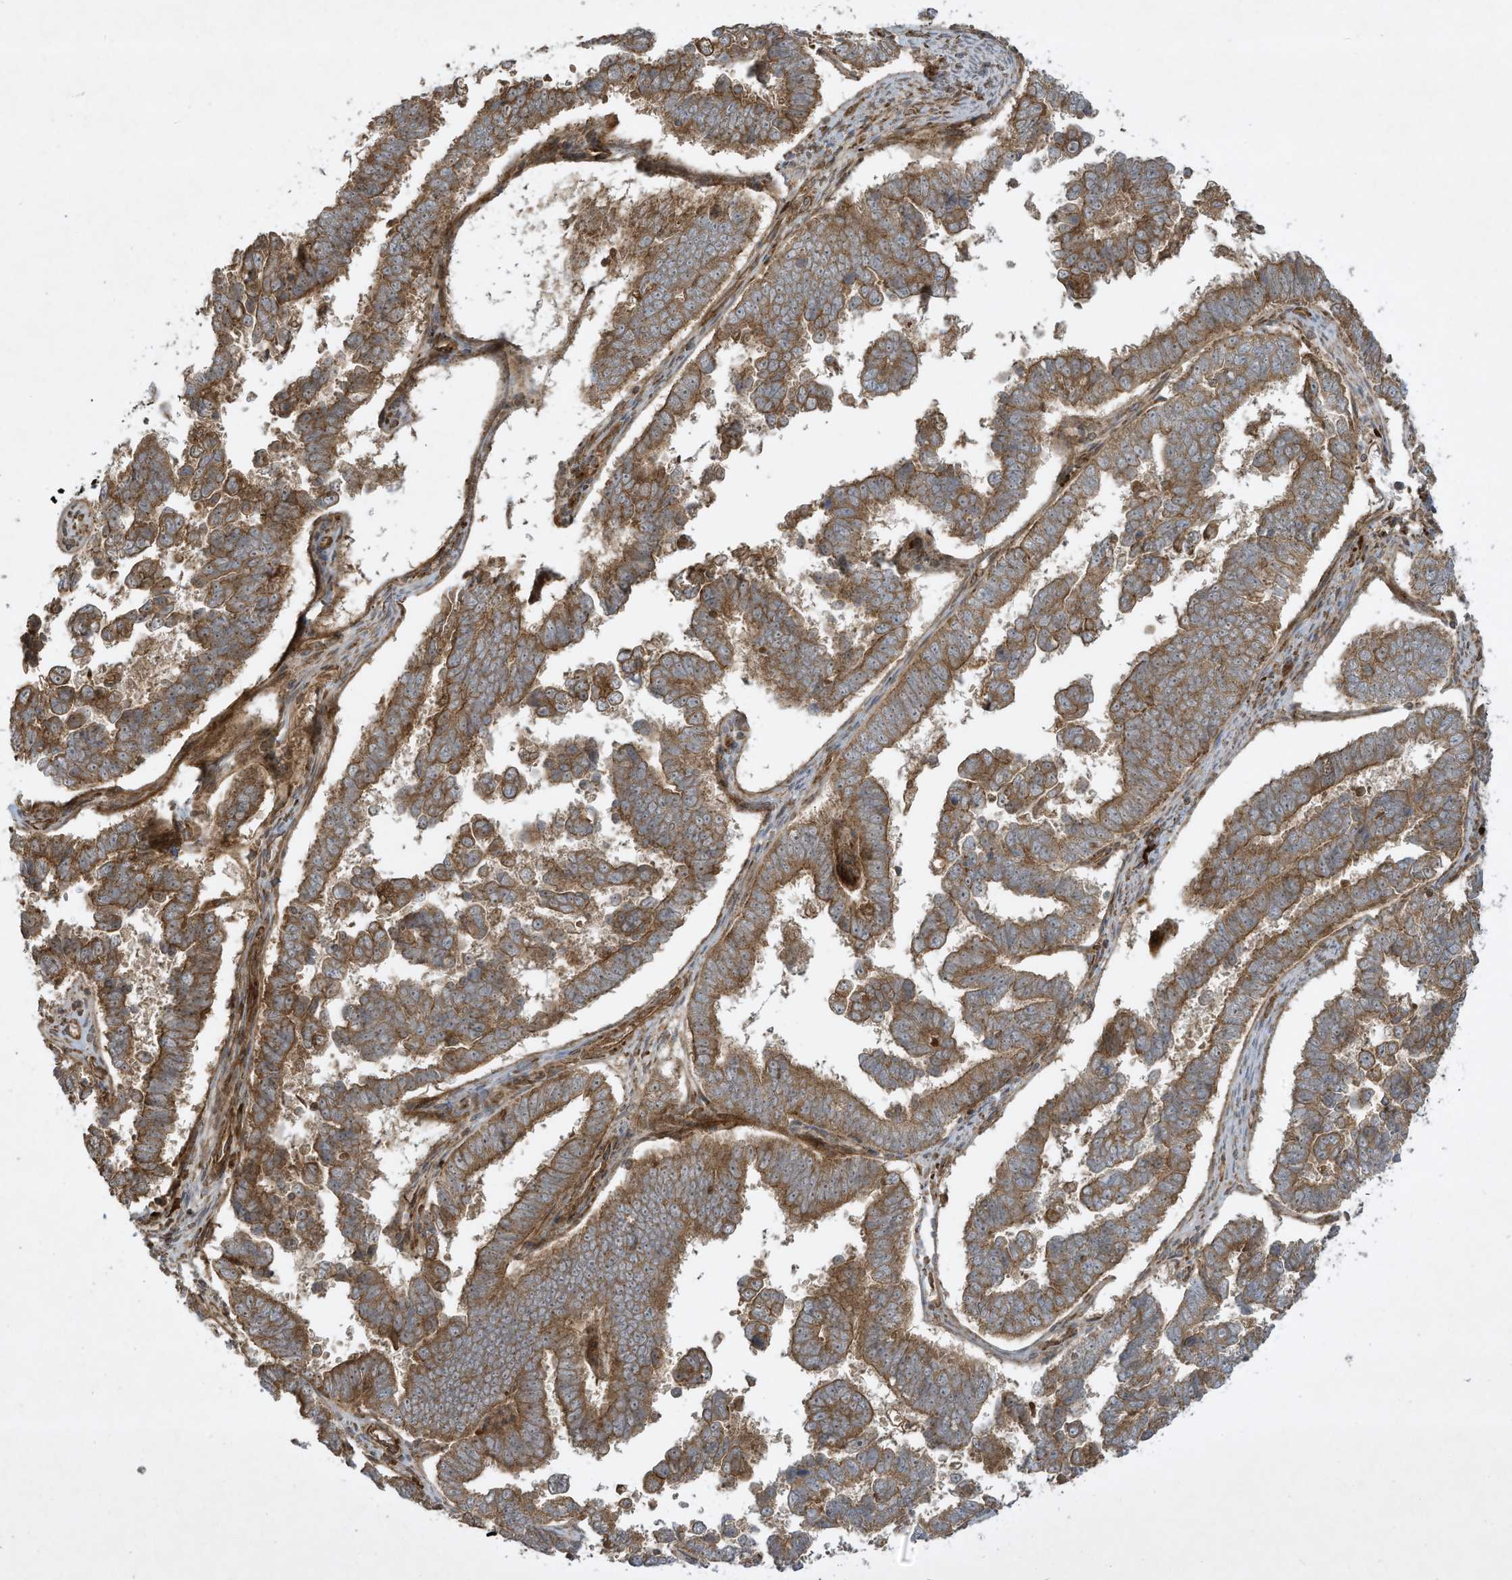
{"staining": {"intensity": "moderate", "quantity": ">75%", "location": "cytoplasmic/membranous"}, "tissue": "endometrial cancer", "cell_type": "Tumor cells", "image_type": "cancer", "snomed": [{"axis": "morphology", "description": "Adenocarcinoma, NOS"}, {"axis": "topography", "description": "Endometrium"}], "caption": "Moderate cytoplasmic/membranous protein staining is present in approximately >75% of tumor cells in endometrial adenocarcinoma. The protein of interest is stained brown, and the nuclei are stained in blue (DAB IHC with brightfield microscopy, high magnification).", "gene": "DDIT4", "patient": {"sex": "female", "age": 75}}